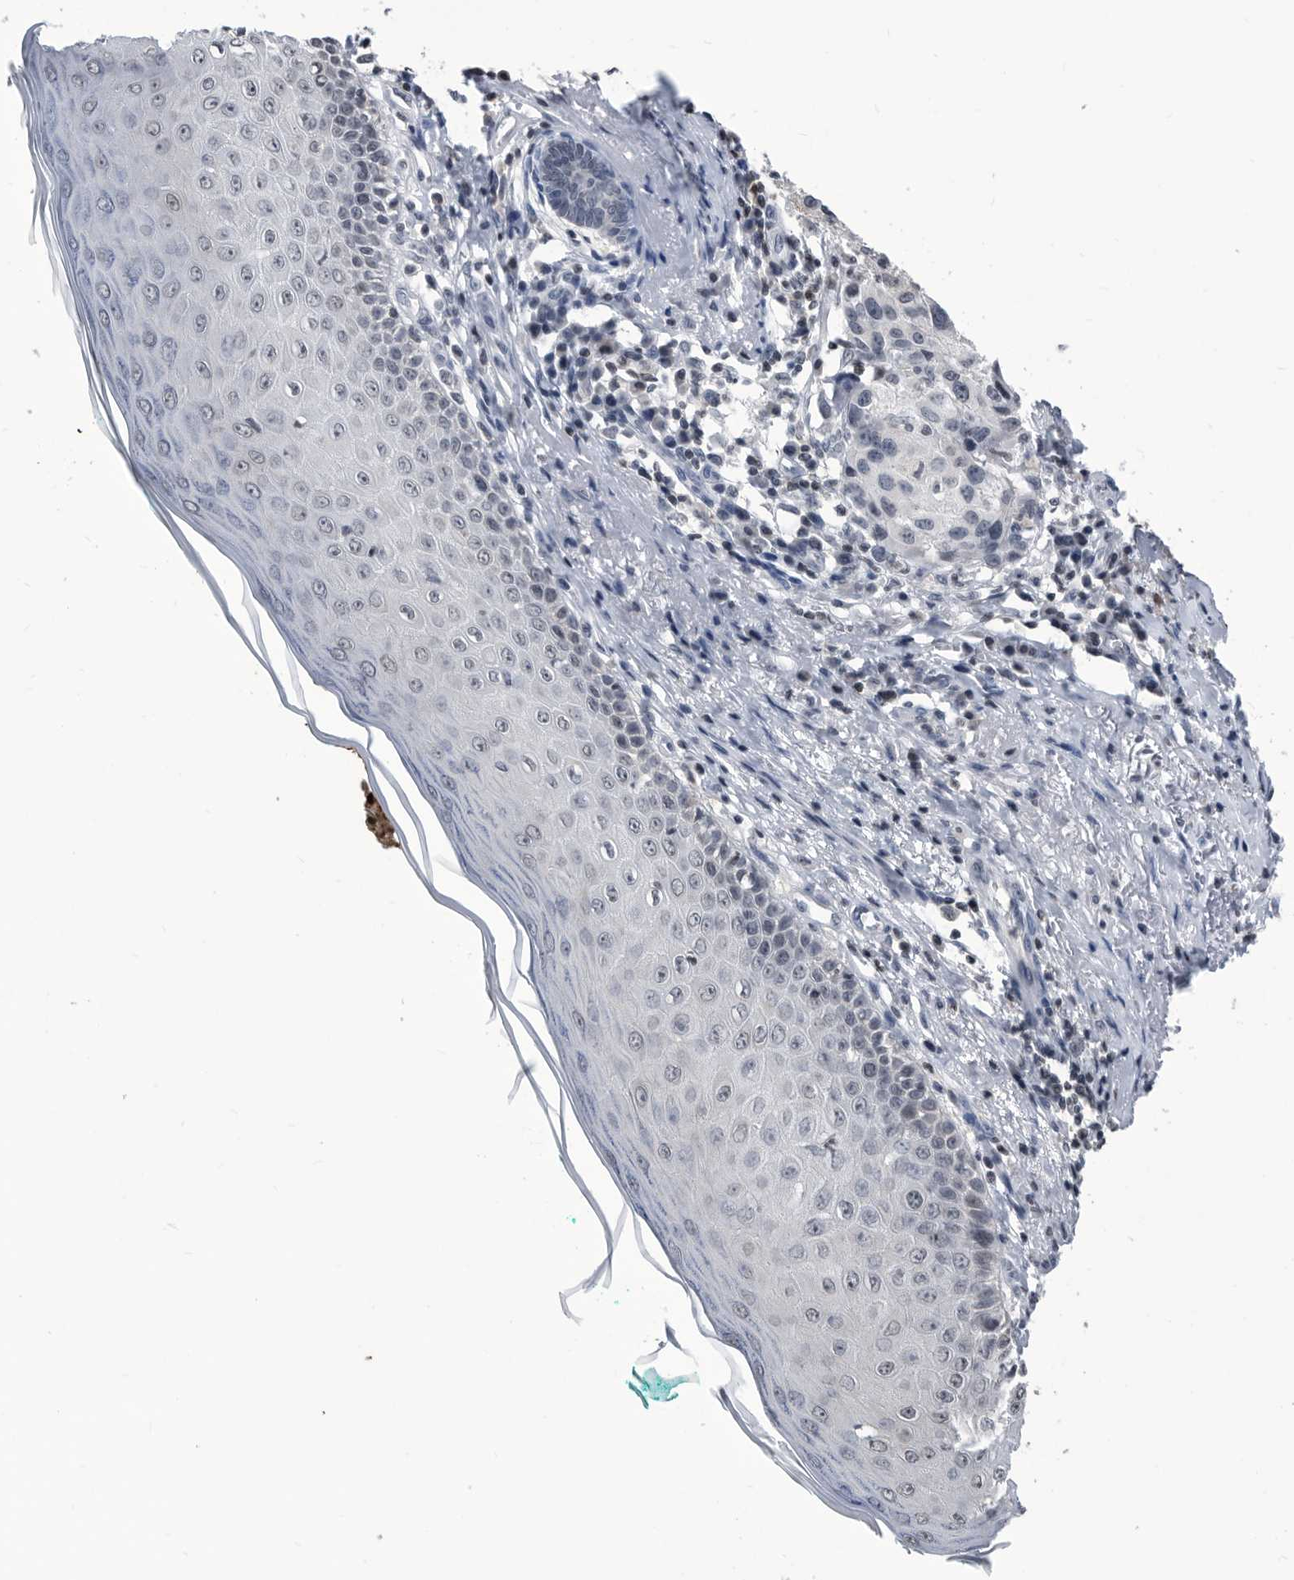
{"staining": {"intensity": "negative", "quantity": "none", "location": "none"}, "tissue": "melanoma", "cell_type": "Tumor cells", "image_type": "cancer", "snomed": [{"axis": "morphology", "description": "Necrosis, NOS"}, {"axis": "morphology", "description": "Malignant melanoma, NOS"}, {"axis": "topography", "description": "Skin"}], "caption": "Immunohistochemical staining of human malignant melanoma shows no significant staining in tumor cells.", "gene": "TSTD1", "patient": {"sex": "female", "age": 87}}